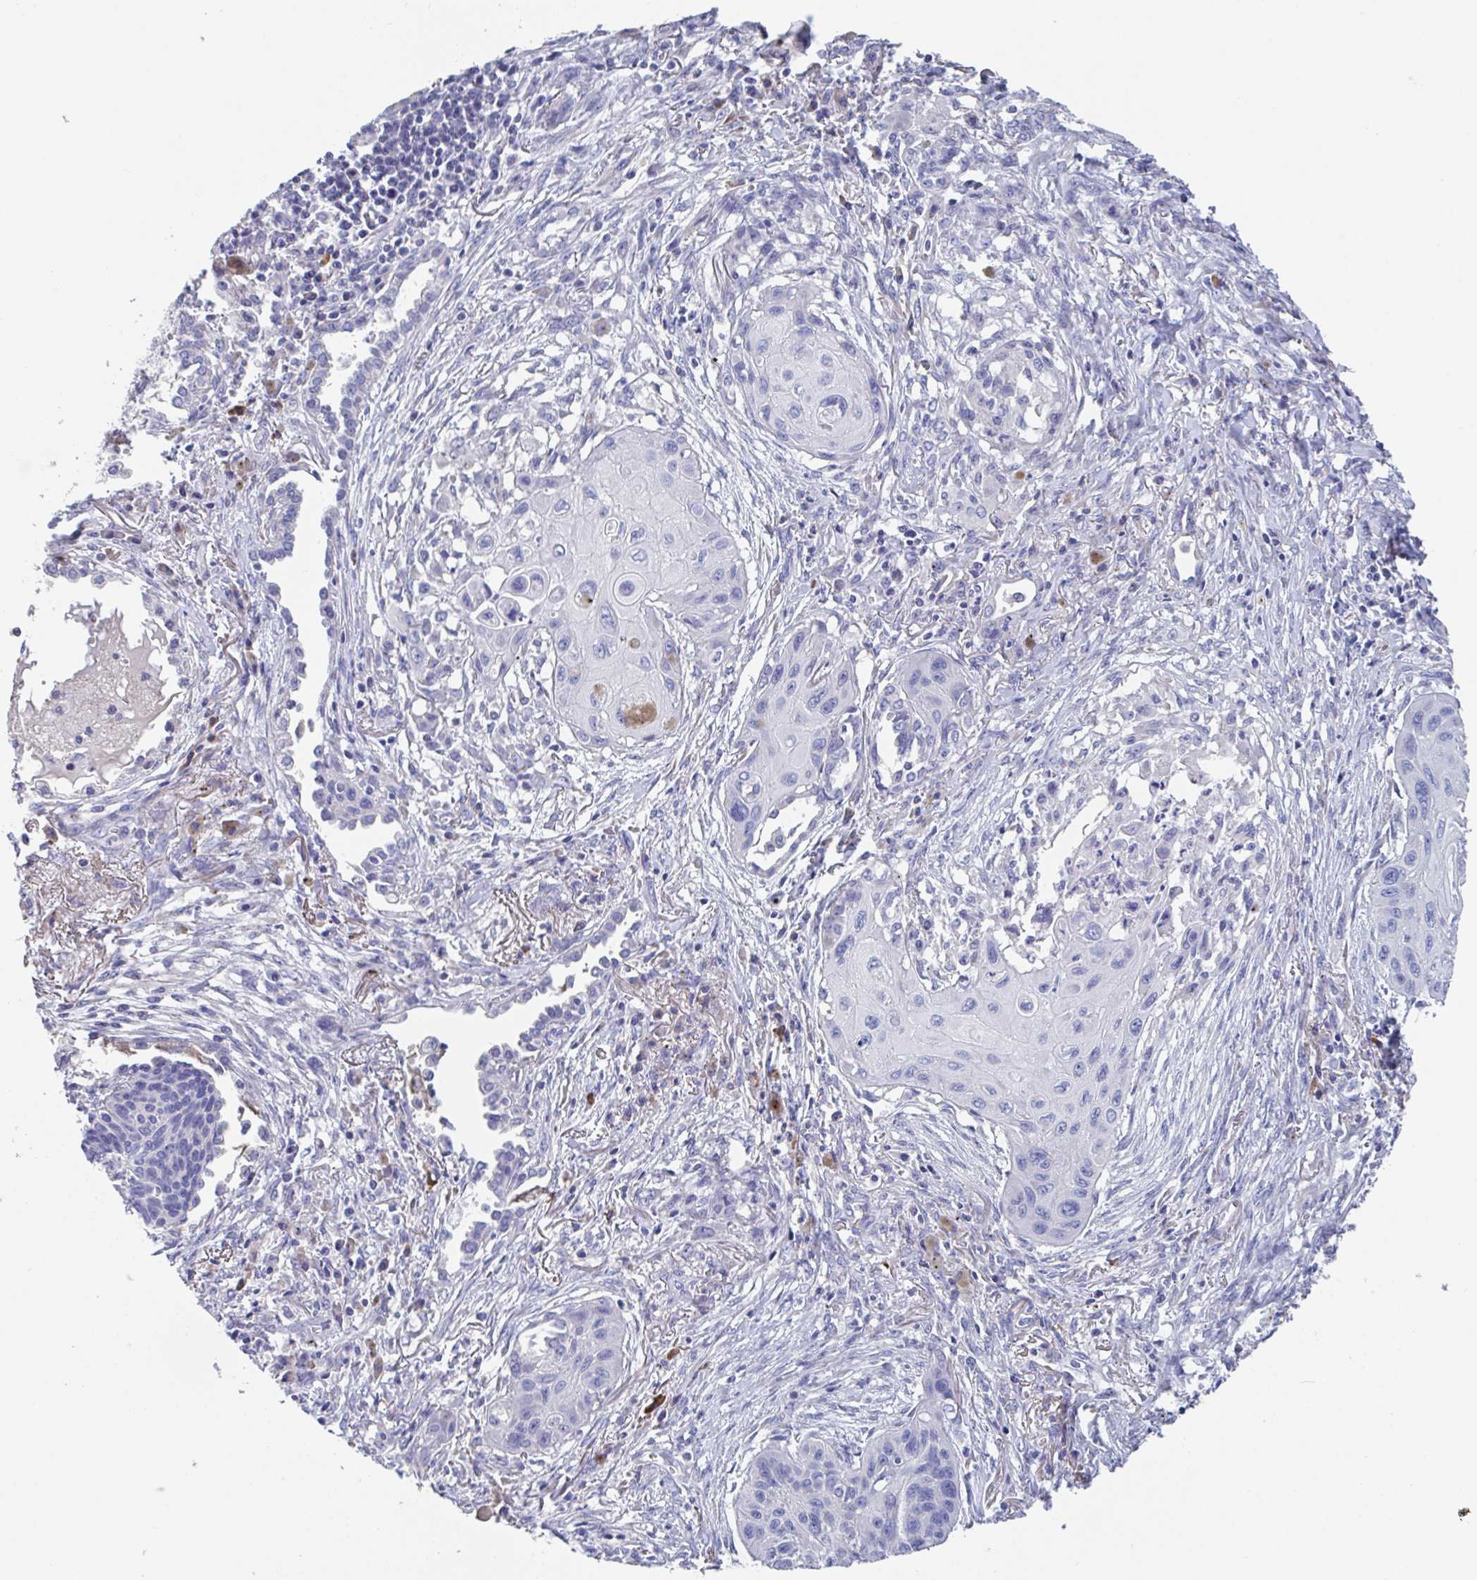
{"staining": {"intensity": "negative", "quantity": "none", "location": "none"}, "tissue": "lung cancer", "cell_type": "Tumor cells", "image_type": "cancer", "snomed": [{"axis": "morphology", "description": "Squamous cell carcinoma, NOS"}, {"axis": "topography", "description": "Lung"}], "caption": "DAB (3,3'-diaminobenzidine) immunohistochemical staining of lung squamous cell carcinoma exhibits no significant expression in tumor cells.", "gene": "LRRC58", "patient": {"sex": "male", "age": 71}}